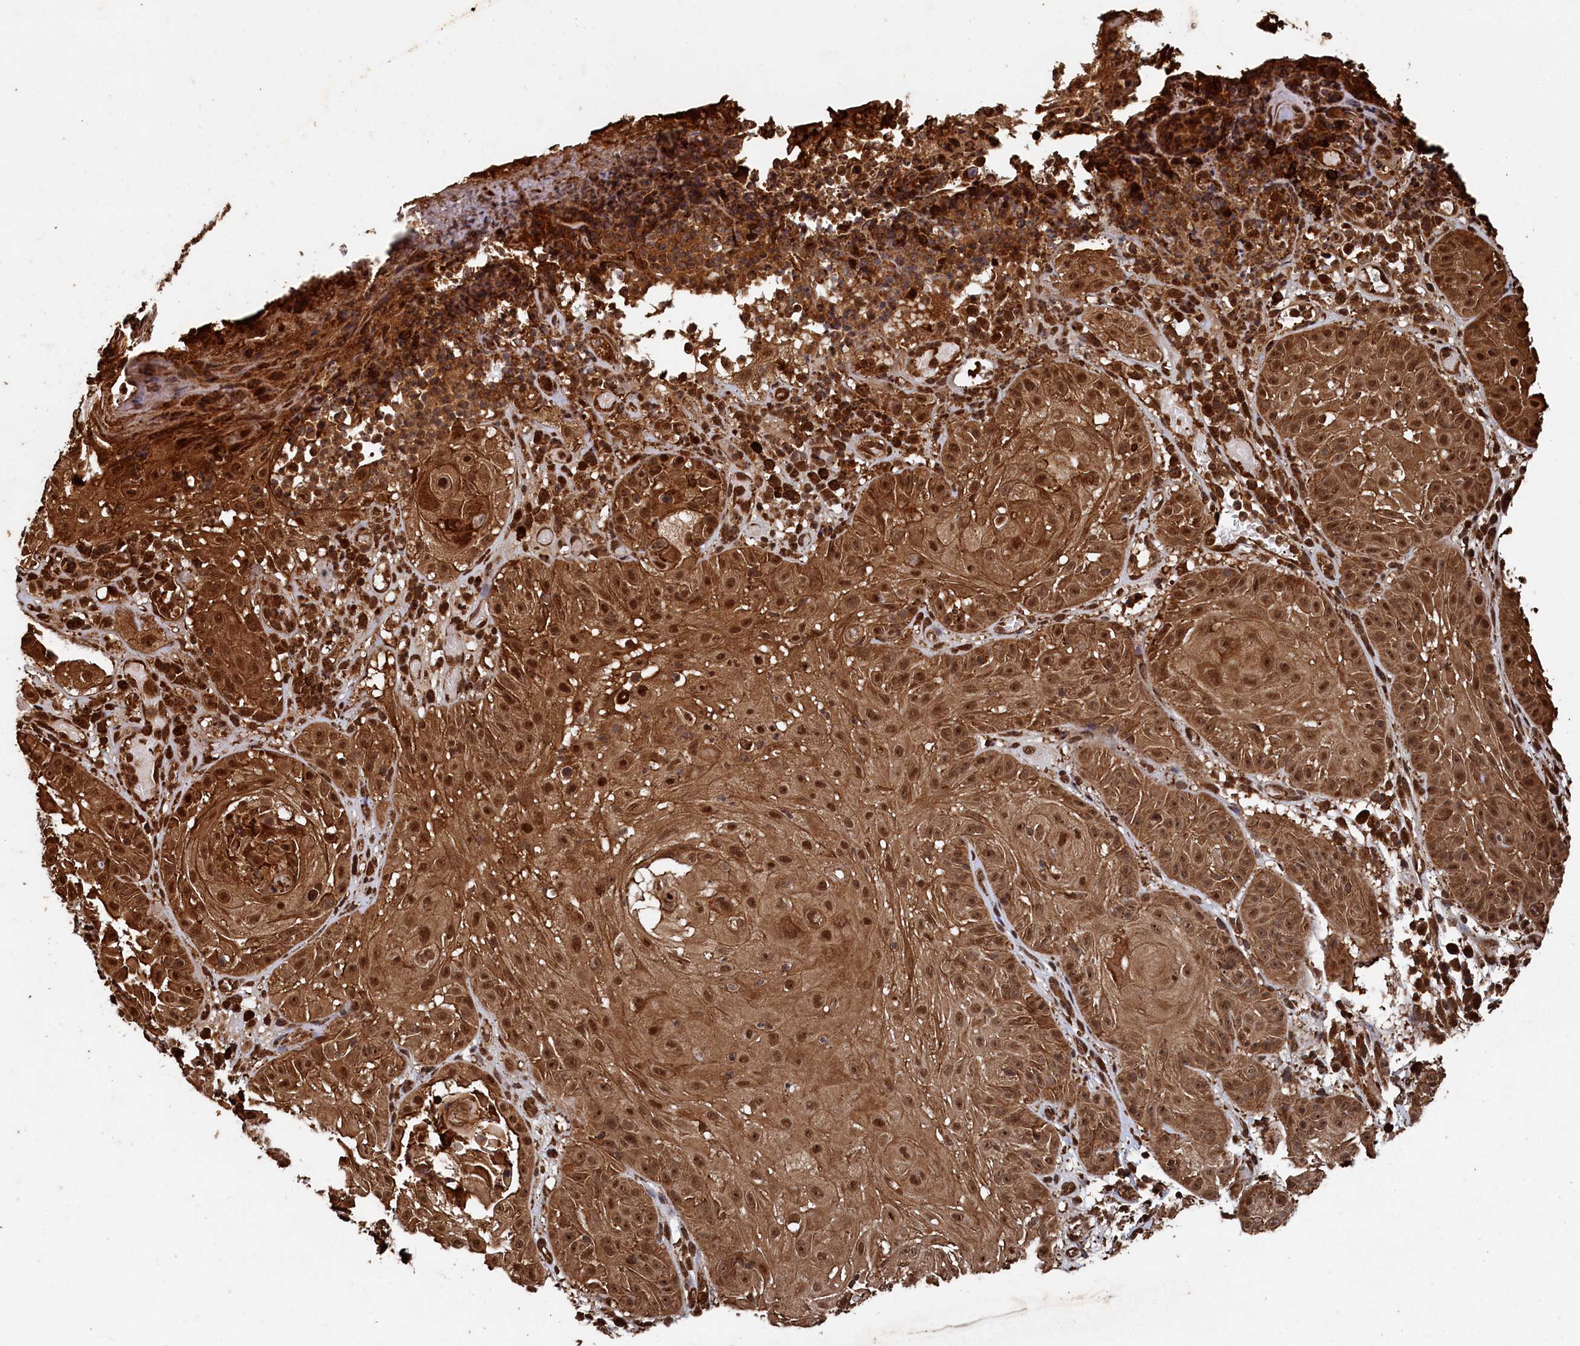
{"staining": {"intensity": "strong", "quantity": ">75%", "location": "cytoplasmic/membranous,nuclear"}, "tissue": "skin cancer", "cell_type": "Tumor cells", "image_type": "cancer", "snomed": [{"axis": "morphology", "description": "Normal tissue, NOS"}, {"axis": "morphology", "description": "Basal cell carcinoma"}, {"axis": "topography", "description": "Skin"}], "caption": "There is high levels of strong cytoplasmic/membranous and nuclear positivity in tumor cells of skin cancer, as demonstrated by immunohistochemical staining (brown color).", "gene": "PIGN", "patient": {"sex": "male", "age": 93}}